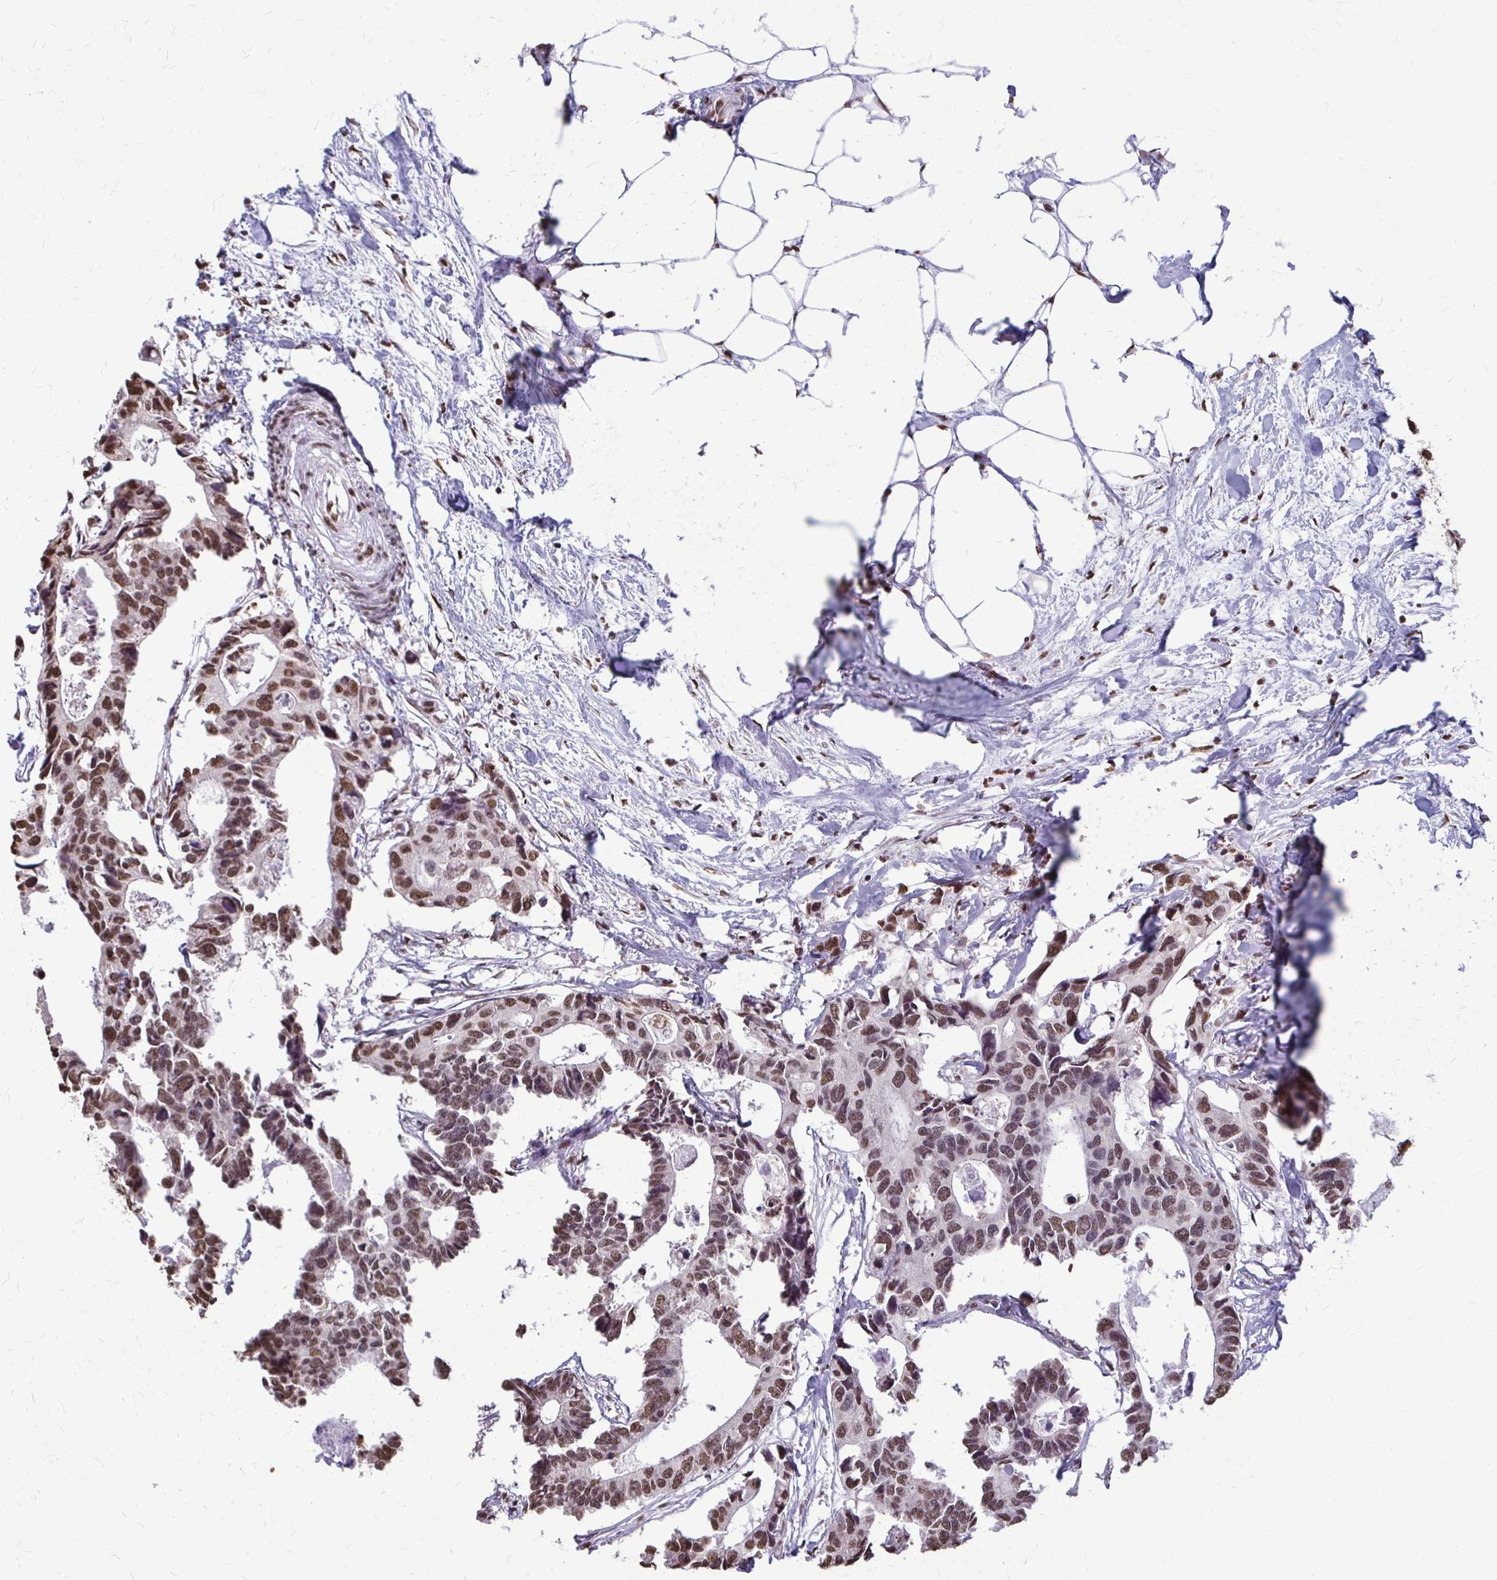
{"staining": {"intensity": "moderate", "quantity": ">75%", "location": "nuclear"}, "tissue": "colorectal cancer", "cell_type": "Tumor cells", "image_type": "cancer", "snomed": [{"axis": "morphology", "description": "Adenocarcinoma, NOS"}, {"axis": "topography", "description": "Rectum"}], "caption": "The histopathology image demonstrates immunohistochemical staining of colorectal adenocarcinoma. There is moderate nuclear staining is appreciated in approximately >75% of tumor cells. The staining is performed using DAB brown chromogen to label protein expression. The nuclei are counter-stained blue using hematoxylin.", "gene": "SNRPA", "patient": {"sex": "male", "age": 57}}